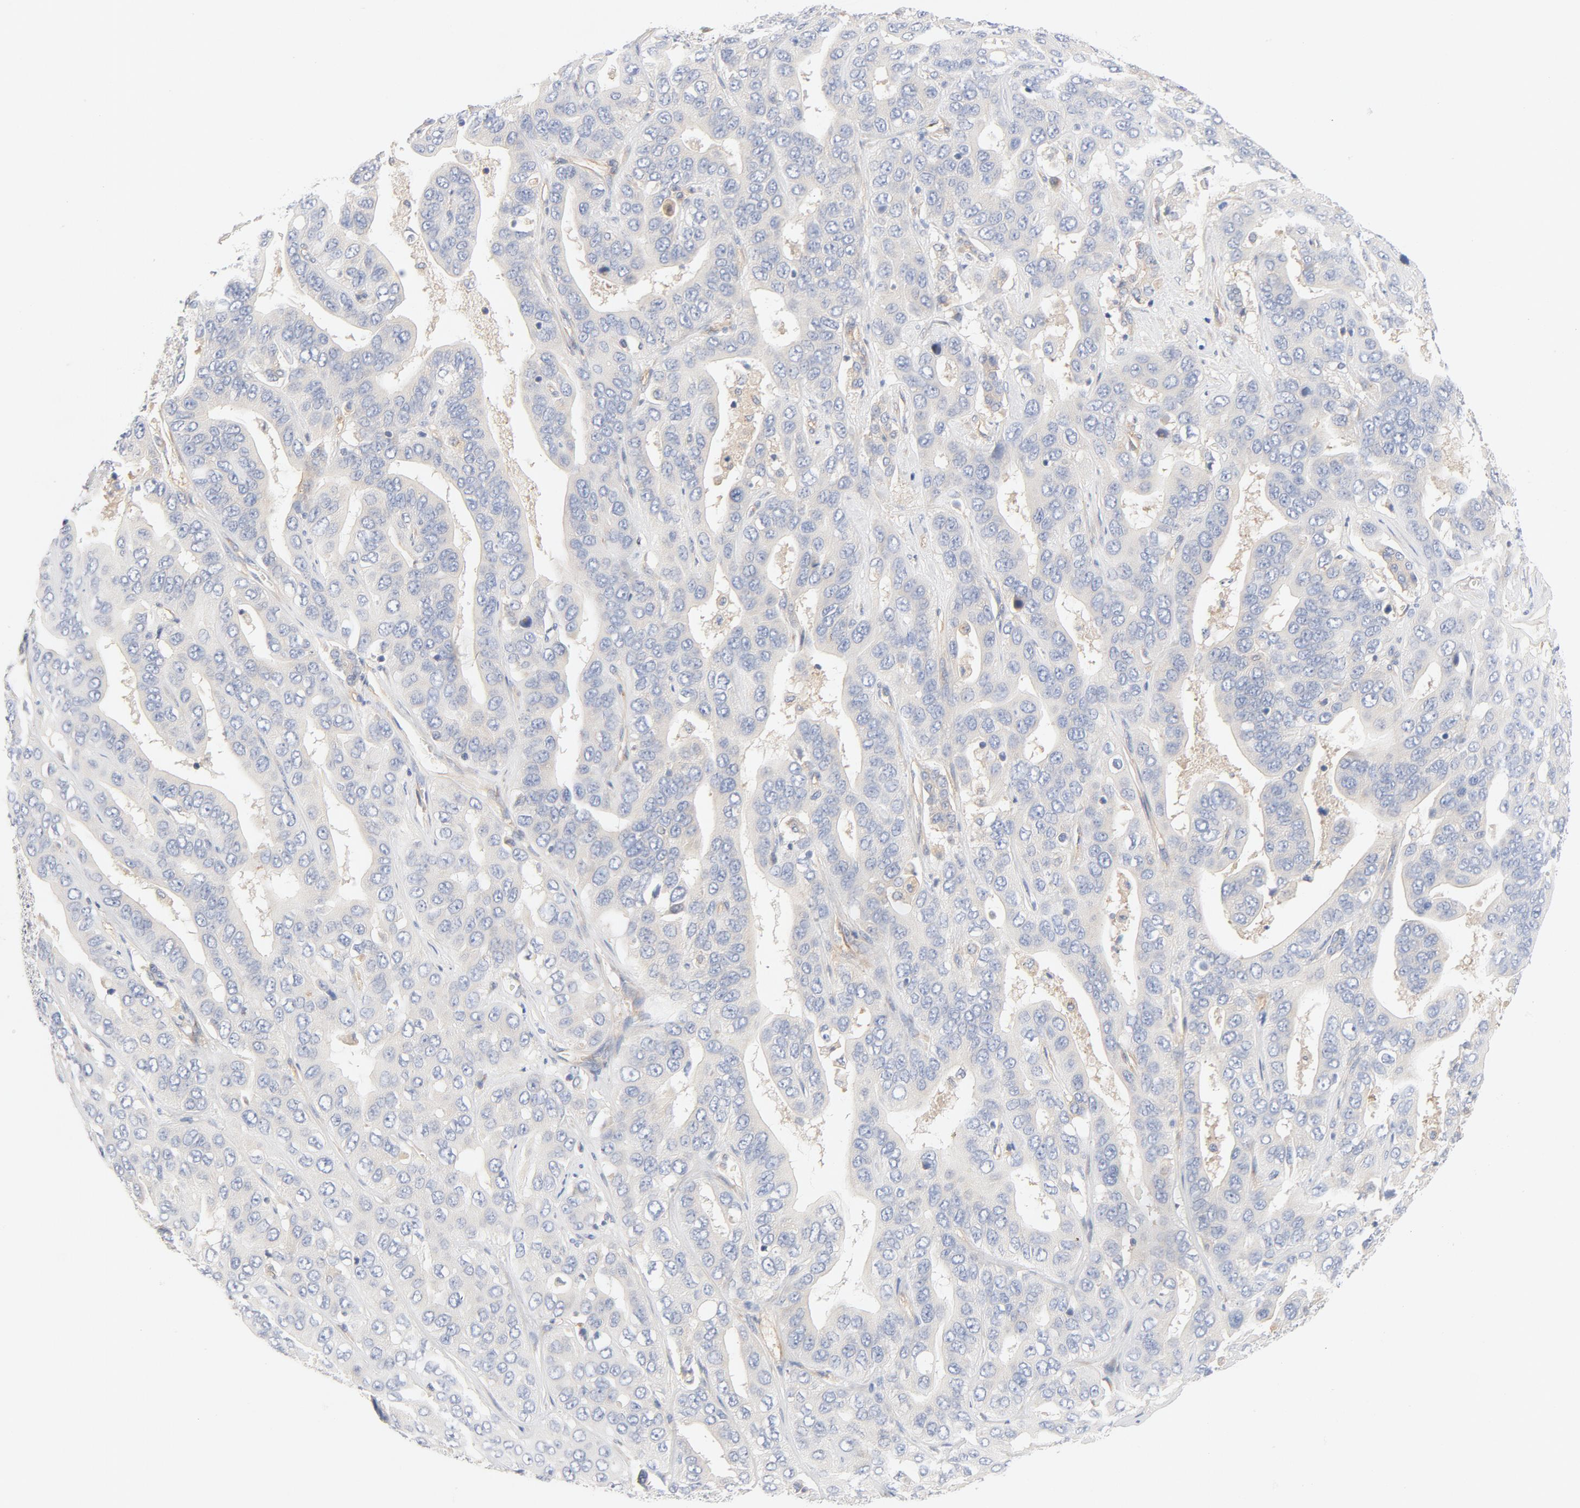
{"staining": {"intensity": "negative", "quantity": "none", "location": "none"}, "tissue": "liver cancer", "cell_type": "Tumor cells", "image_type": "cancer", "snomed": [{"axis": "morphology", "description": "Cholangiocarcinoma"}, {"axis": "topography", "description": "Liver"}], "caption": "Tumor cells are negative for protein expression in human liver cholangiocarcinoma.", "gene": "DYNC1H1", "patient": {"sex": "female", "age": 52}}